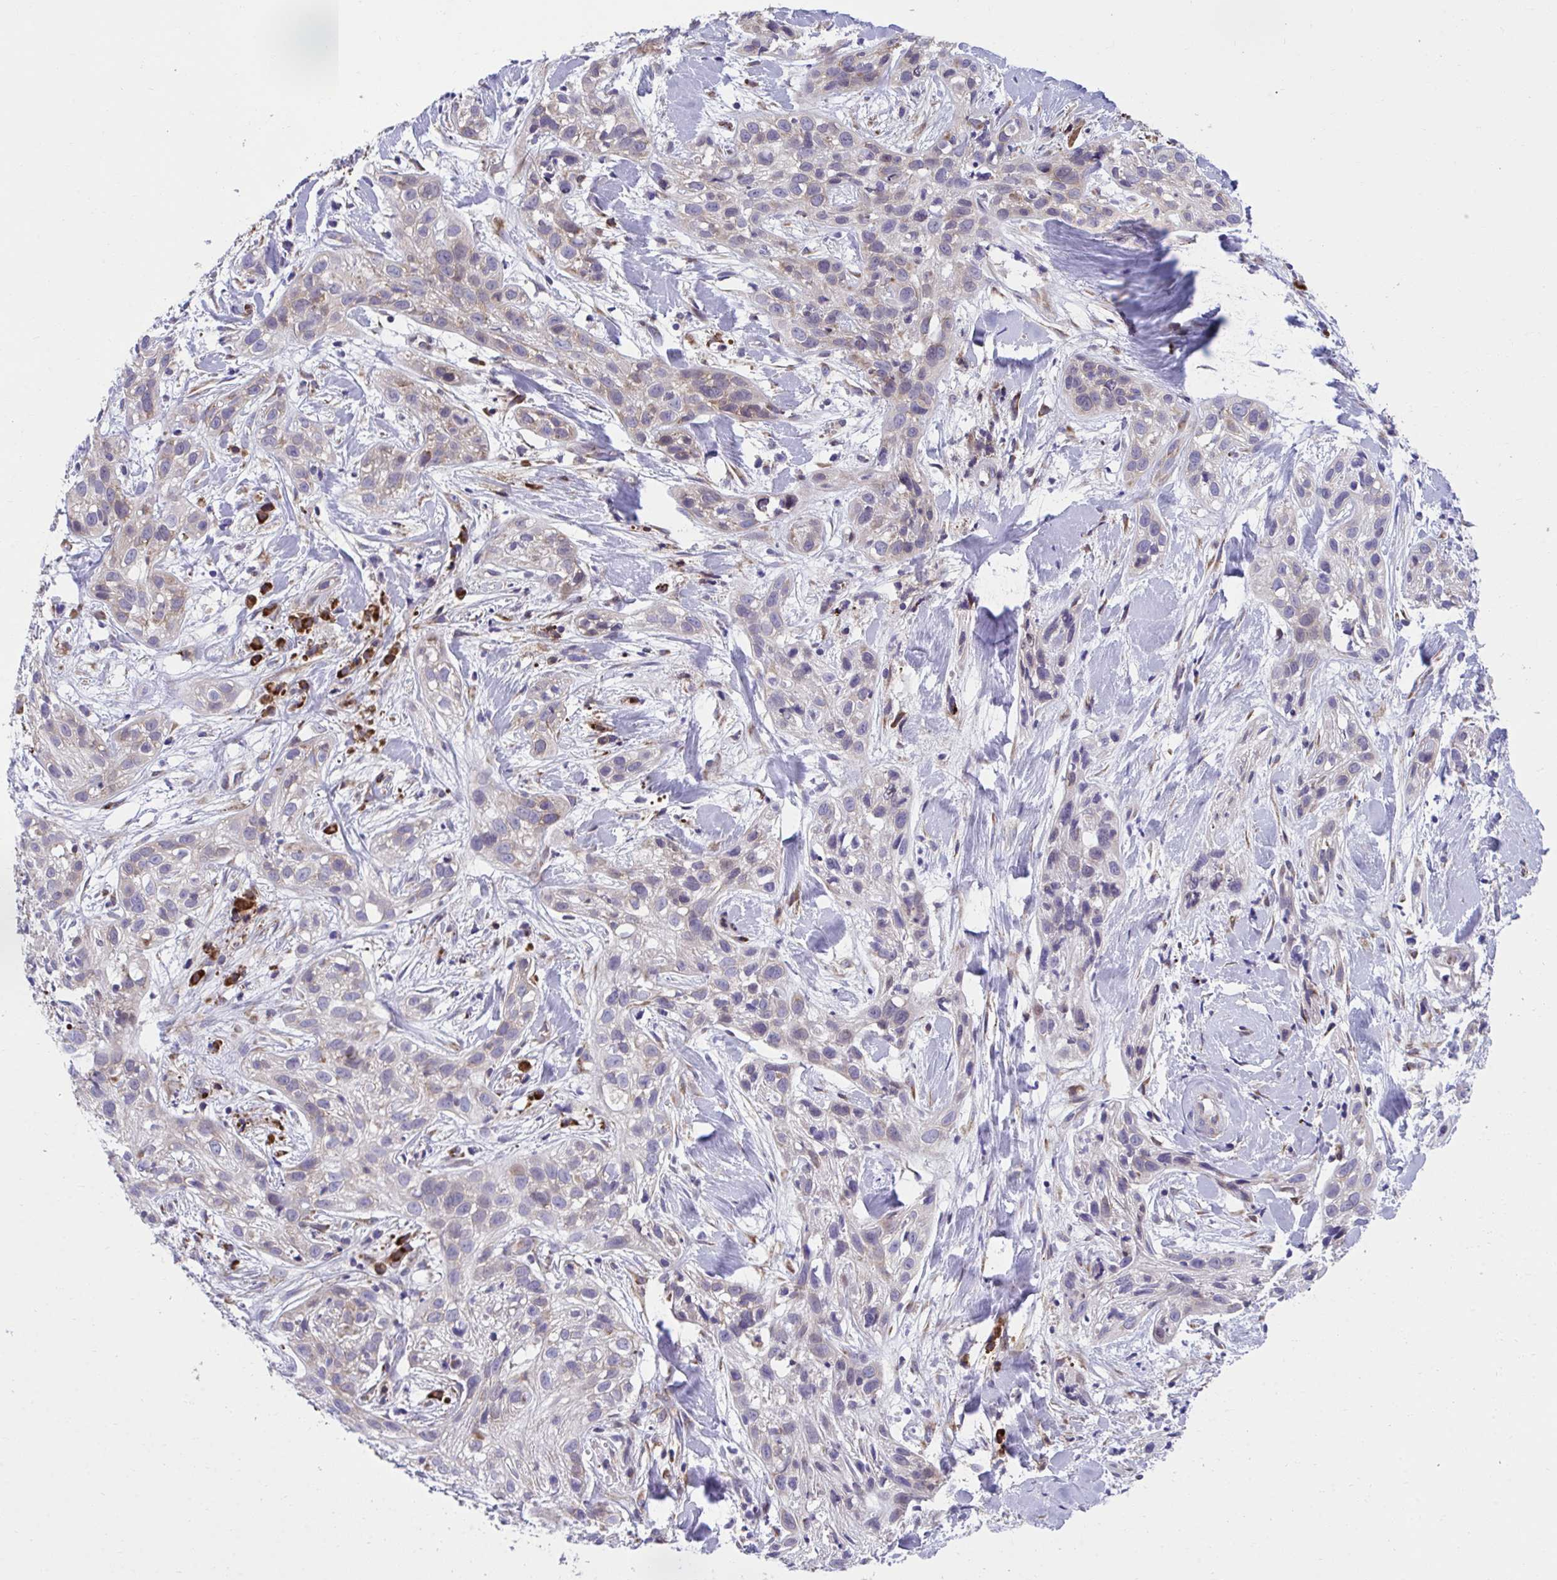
{"staining": {"intensity": "weak", "quantity": "<25%", "location": "cytoplasmic/membranous"}, "tissue": "skin cancer", "cell_type": "Tumor cells", "image_type": "cancer", "snomed": [{"axis": "morphology", "description": "Squamous cell carcinoma, NOS"}, {"axis": "topography", "description": "Skin"}], "caption": "There is no significant positivity in tumor cells of skin squamous cell carcinoma. (DAB (3,3'-diaminobenzidine) immunohistochemistry (IHC) with hematoxylin counter stain).", "gene": "RPS15", "patient": {"sex": "male", "age": 82}}